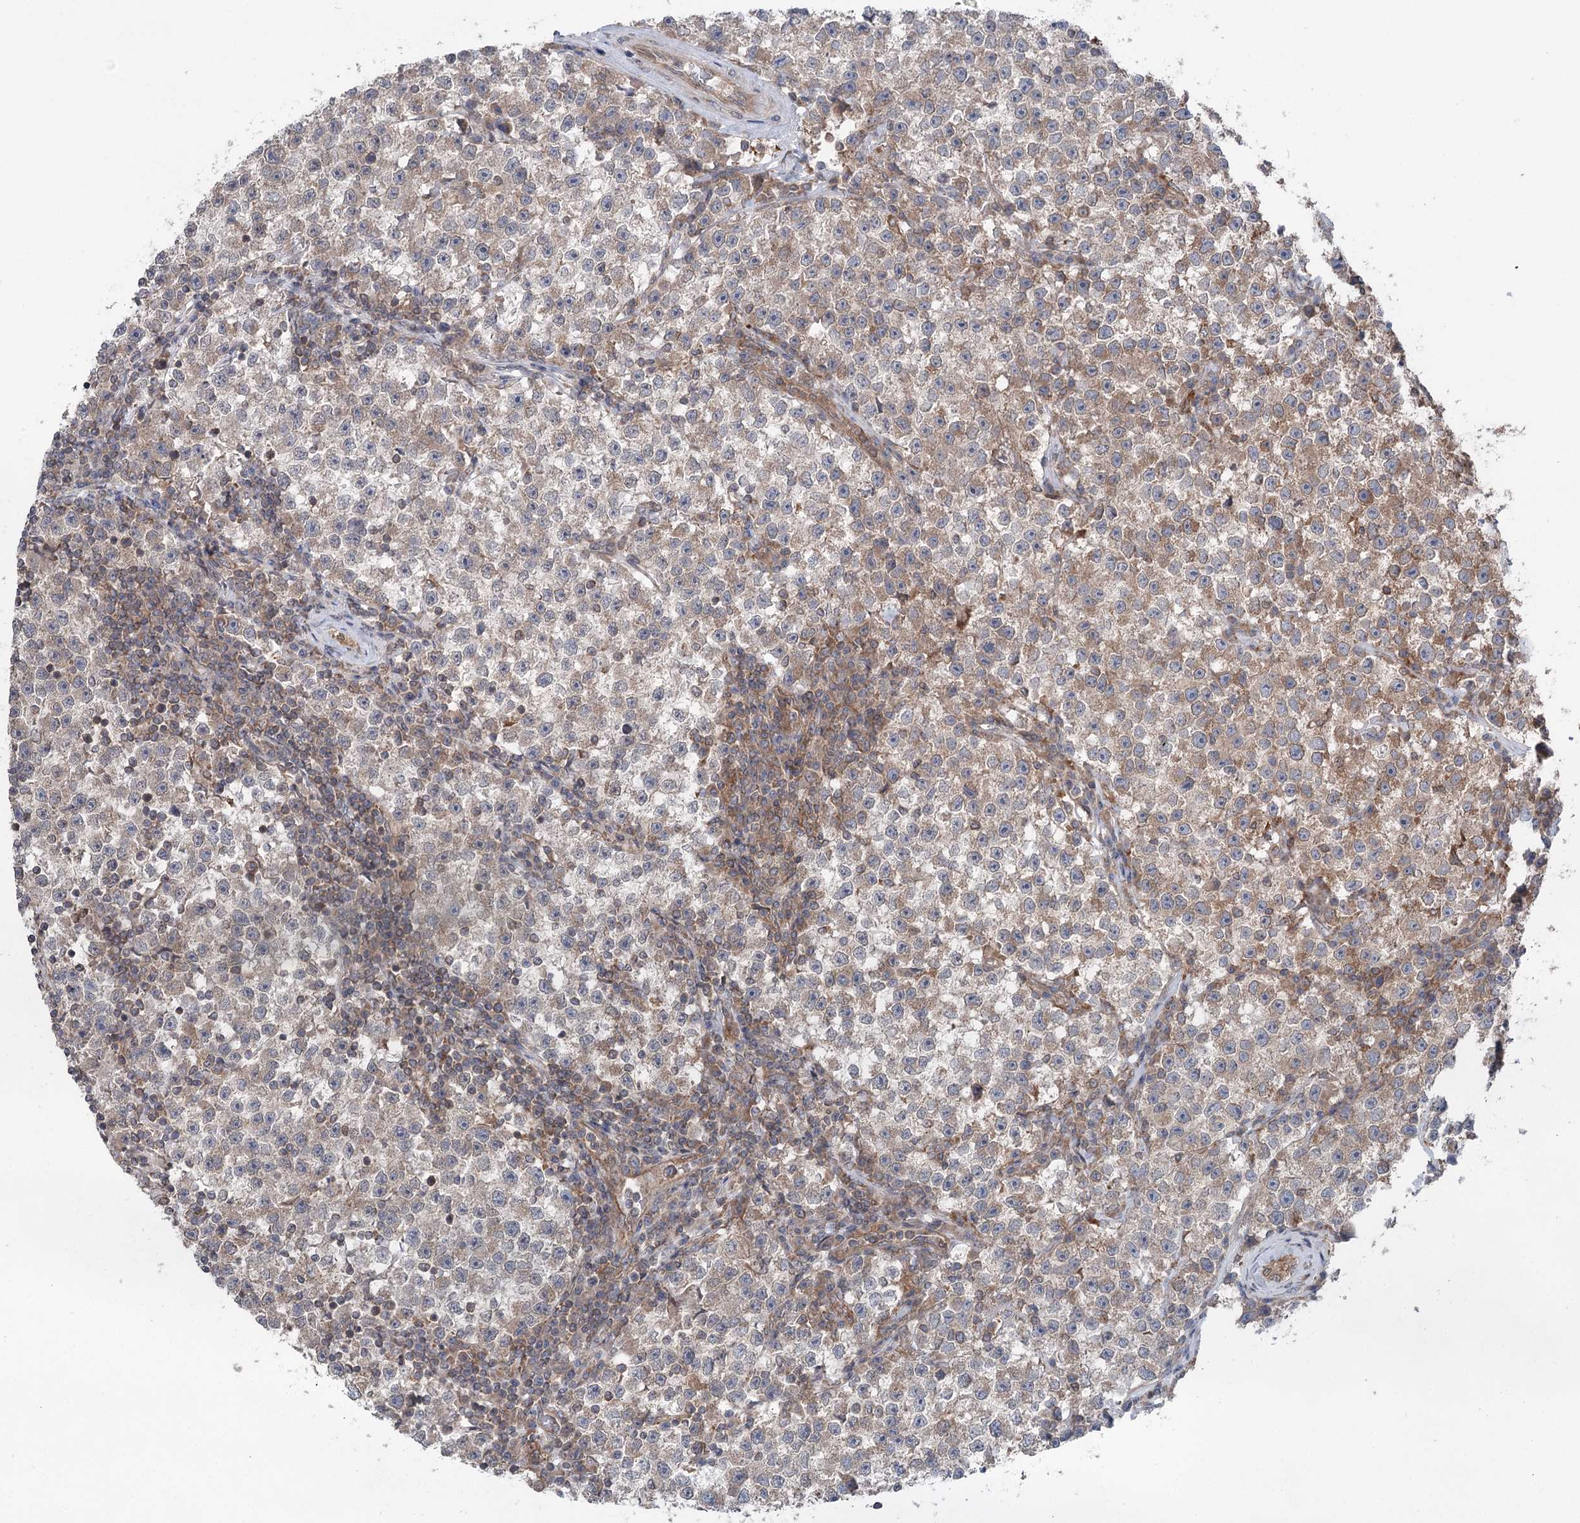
{"staining": {"intensity": "weak", "quantity": "<25%", "location": "cytoplasmic/membranous"}, "tissue": "testis cancer", "cell_type": "Tumor cells", "image_type": "cancer", "snomed": [{"axis": "morphology", "description": "Seminoma, NOS"}, {"axis": "topography", "description": "Testis"}], "caption": "The IHC histopathology image has no significant expression in tumor cells of testis cancer (seminoma) tissue.", "gene": "PPP1R21", "patient": {"sex": "male", "age": 22}}